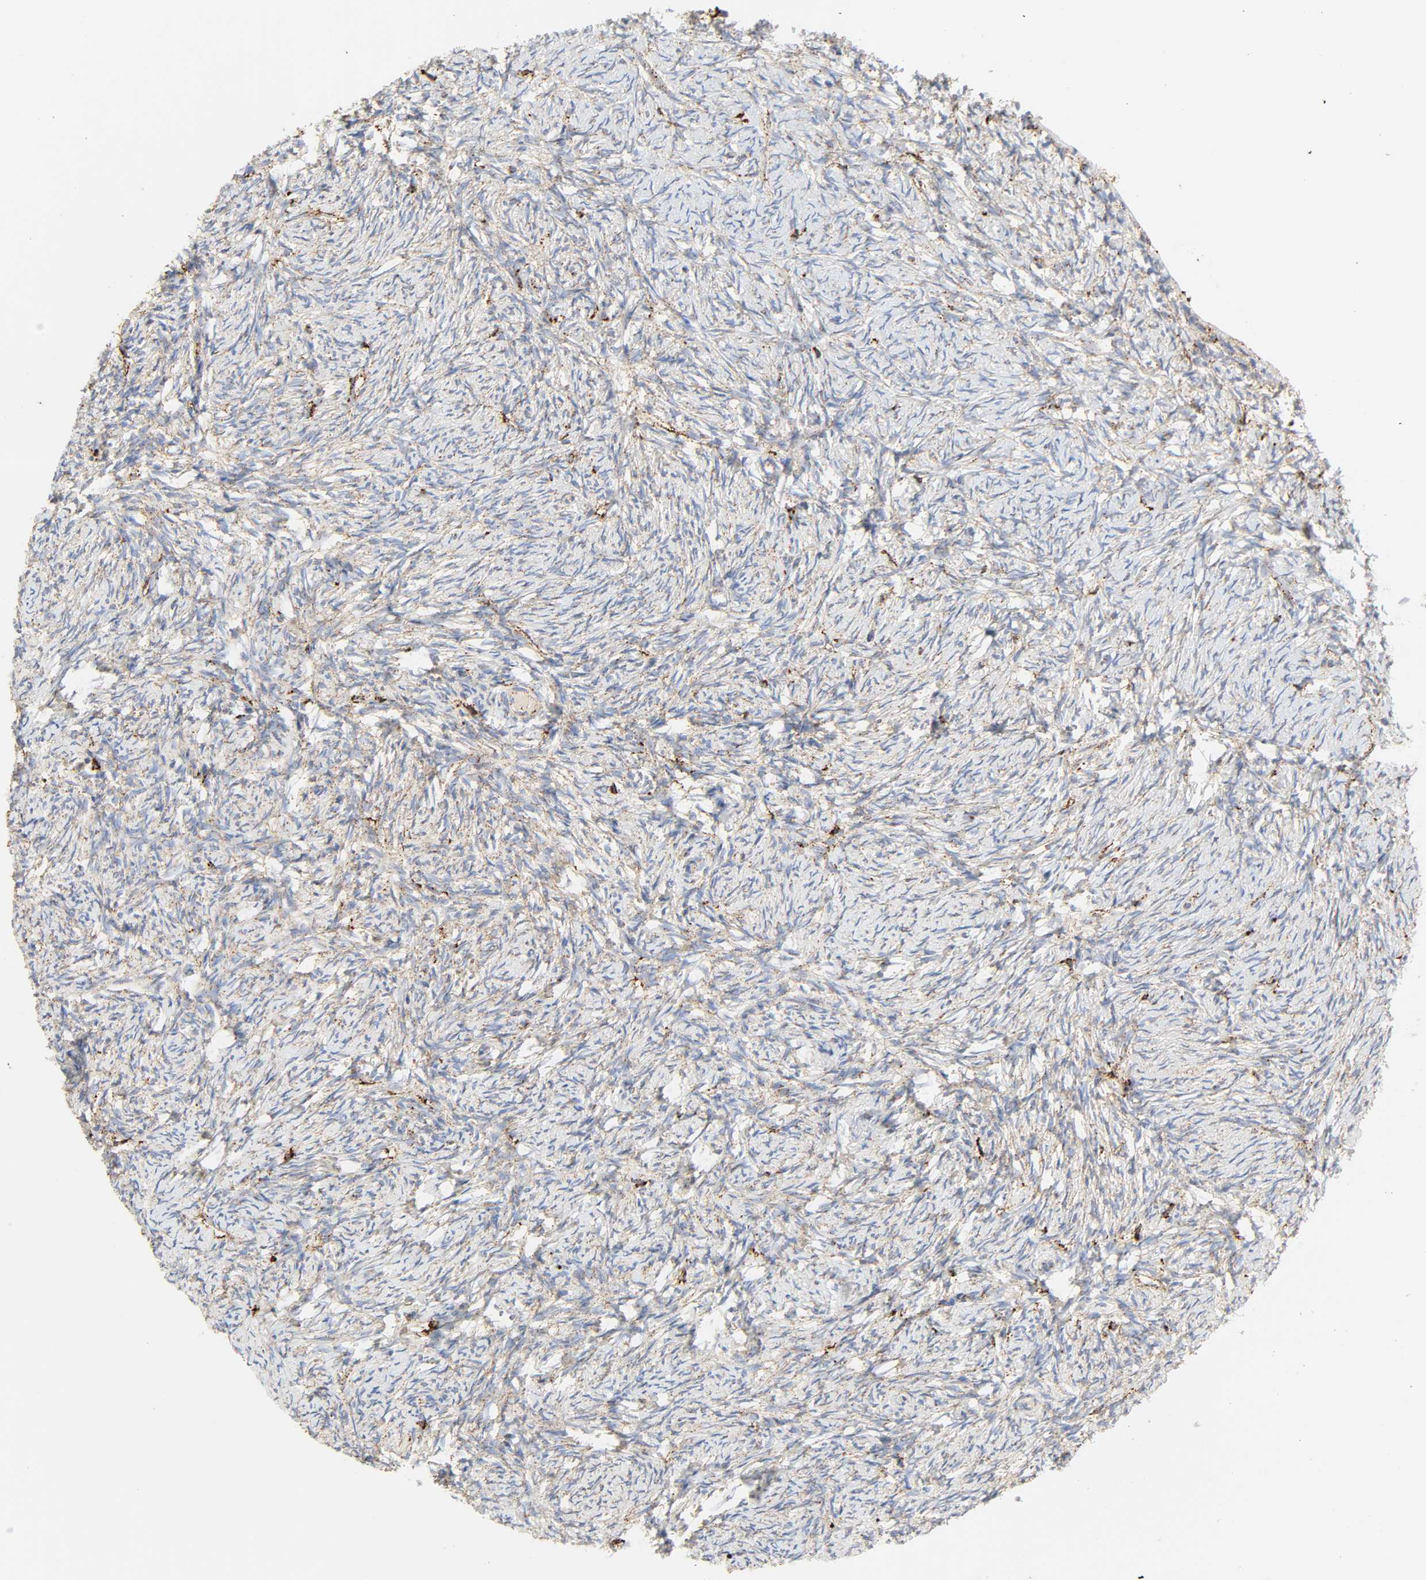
{"staining": {"intensity": "weak", "quantity": "25%-75%", "location": "cytoplasmic/membranous"}, "tissue": "ovary", "cell_type": "Ovarian stroma cells", "image_type": "normal", "snomed": [{"axis": "morphology", "description": "Normal tissue, NOS"}, {"axis": "topography", "description": "Ovary"}], "caption": "Ovary stained with immunohistochemistry (IHC) displays weak cytoplasmic/membranous positivity in approximately 25%-75% of ovarian stroma cells. (DAB (3,3'-diaminobenzidine) IHC, brown staining for protein, blue staining for nuclei).", "gene": "PSAP", "patient": {"sex": "female", "age": 60}}